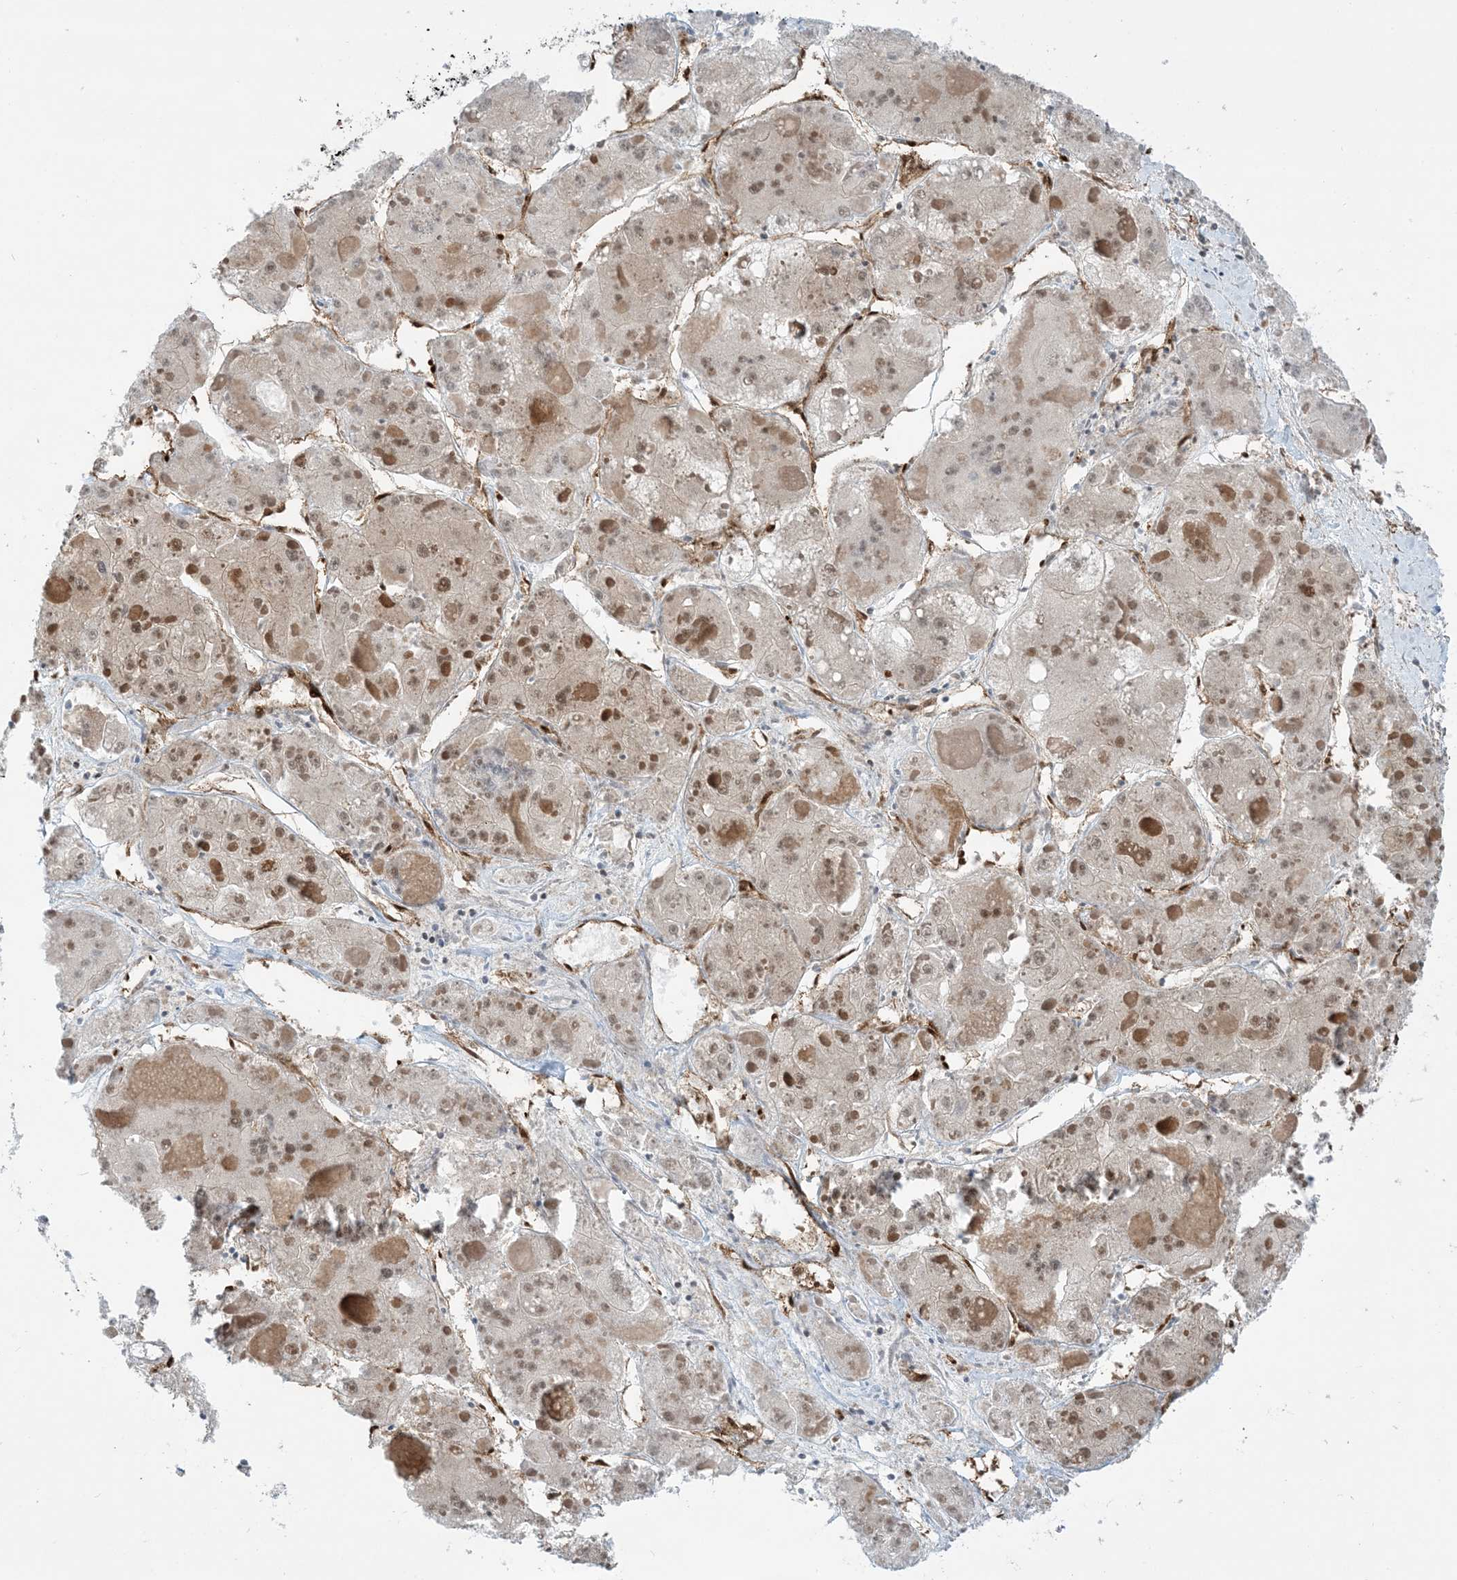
{"staining": {"intensity": "negative", "quantity": "none", "location": "none"}, "tissue": "liver cancer", "cell_type": "Tumor cells", "image_type": "cancer", "snomed": [{"axis": "morphology", "description": "Carcinoma, Hepatocellular, NOS"}, {"axis": "topography", "description": "Liver"}], "caption": "A micrograph of liver hepatocellular carcinoma stained for a protein displays no brown staining in tumor cells. (IHC, brightfield microscopy, high magnification).", "gene": "PPM1F", "patient": {"sex": "female", "age": 73}}